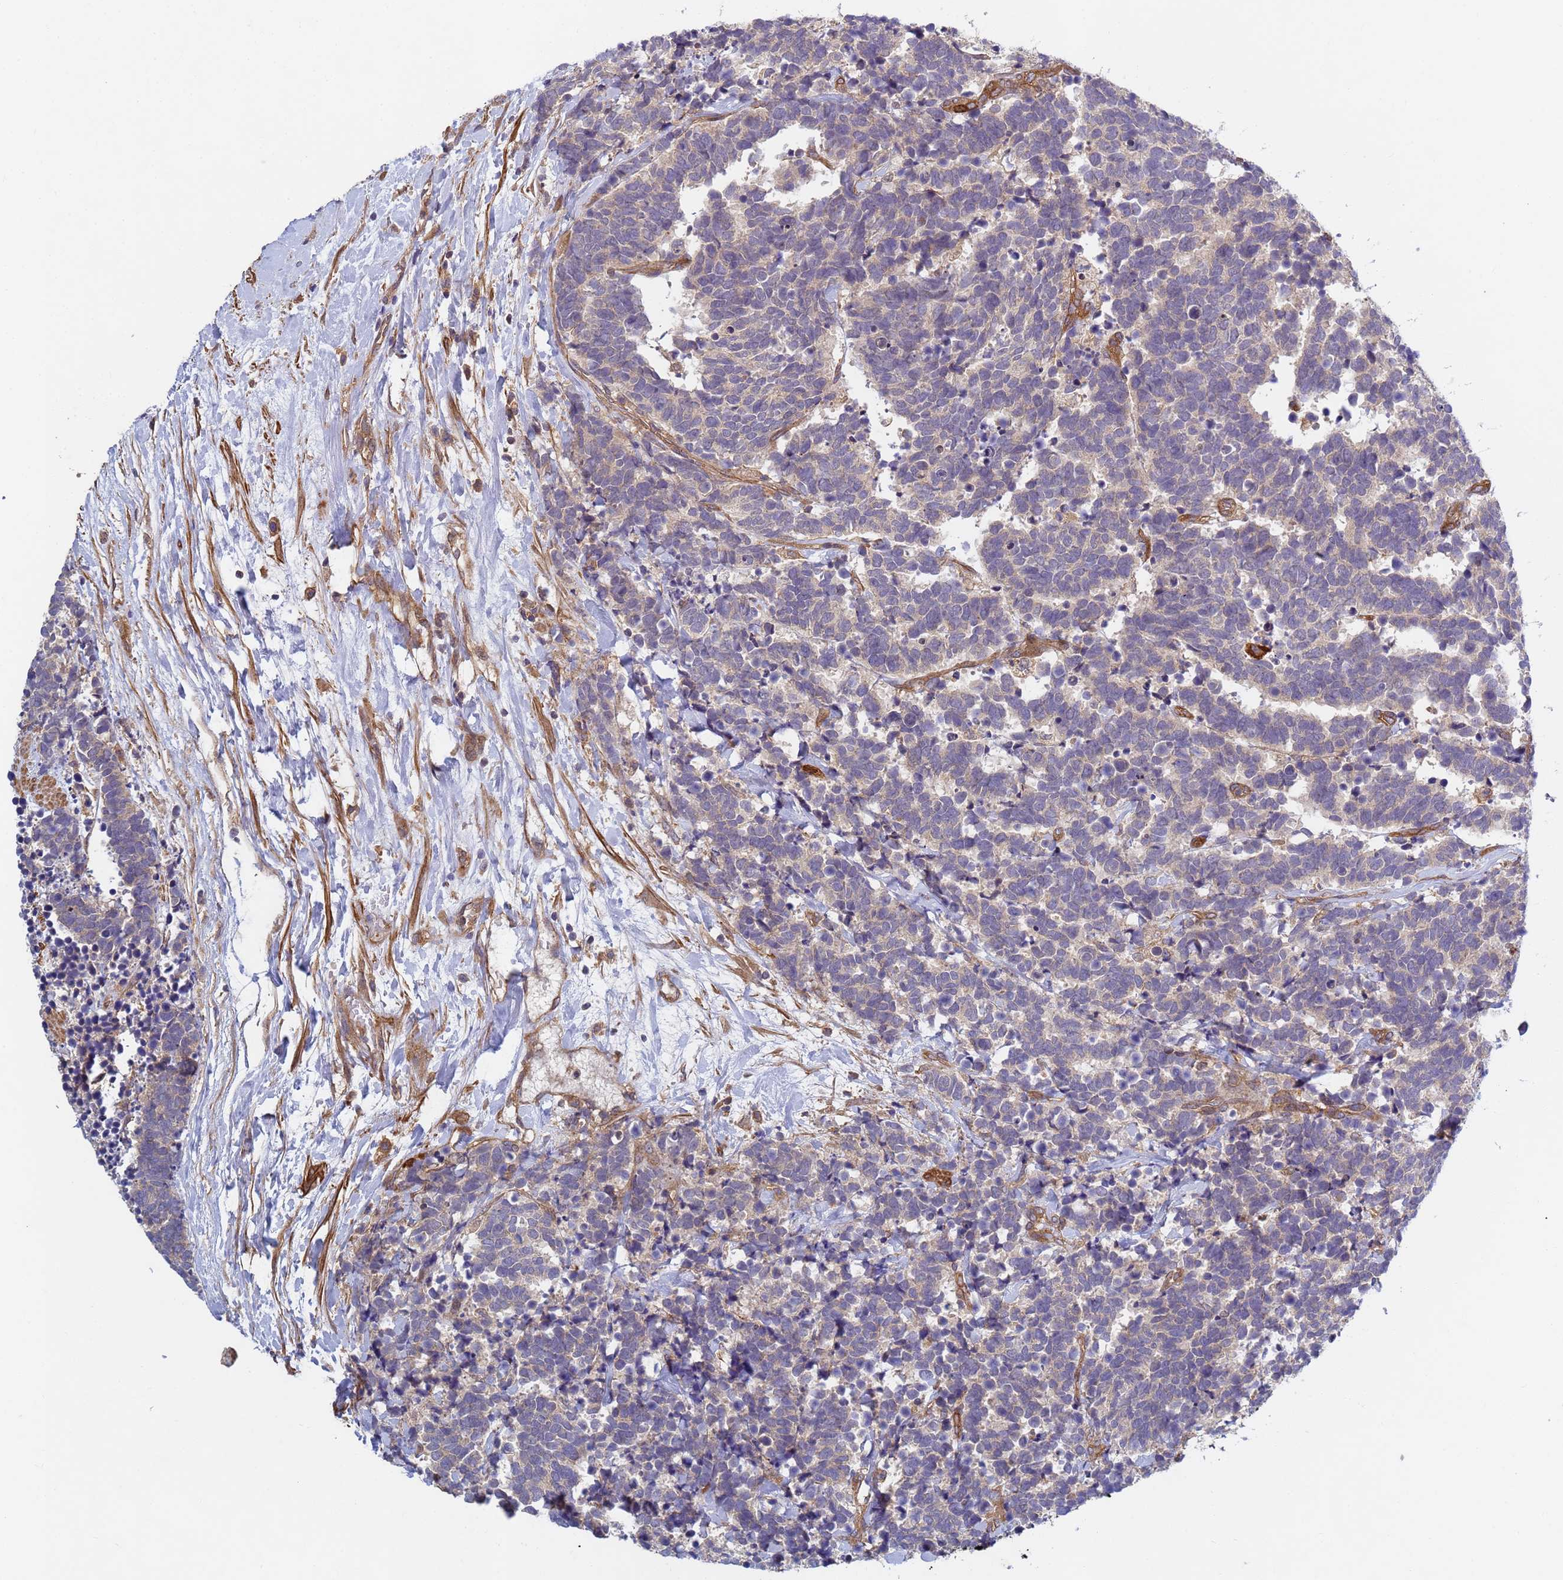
{"staining": {"intensity": "weak", "quantity": "<25%", "location": "cytoplasmic/membranous"}, "tissue": "carcinoid", "cell_type": "Tumor cells", "image_type": "cancer", "snomed": [{"axis": "morphology", "description": "Carcinoma, NOS"}, {"axis": "morphology", "description": "Carcinoid, malignant, NOS"}, {"axis": "topography", "description": "Prostate"}], "caption": "Human carcinoid stained for a protein using immunohistochemistry demonstrates no staining in tumor cells.", "gene": "C8orf34", "patient": {"sex": "male", "age": 57}}